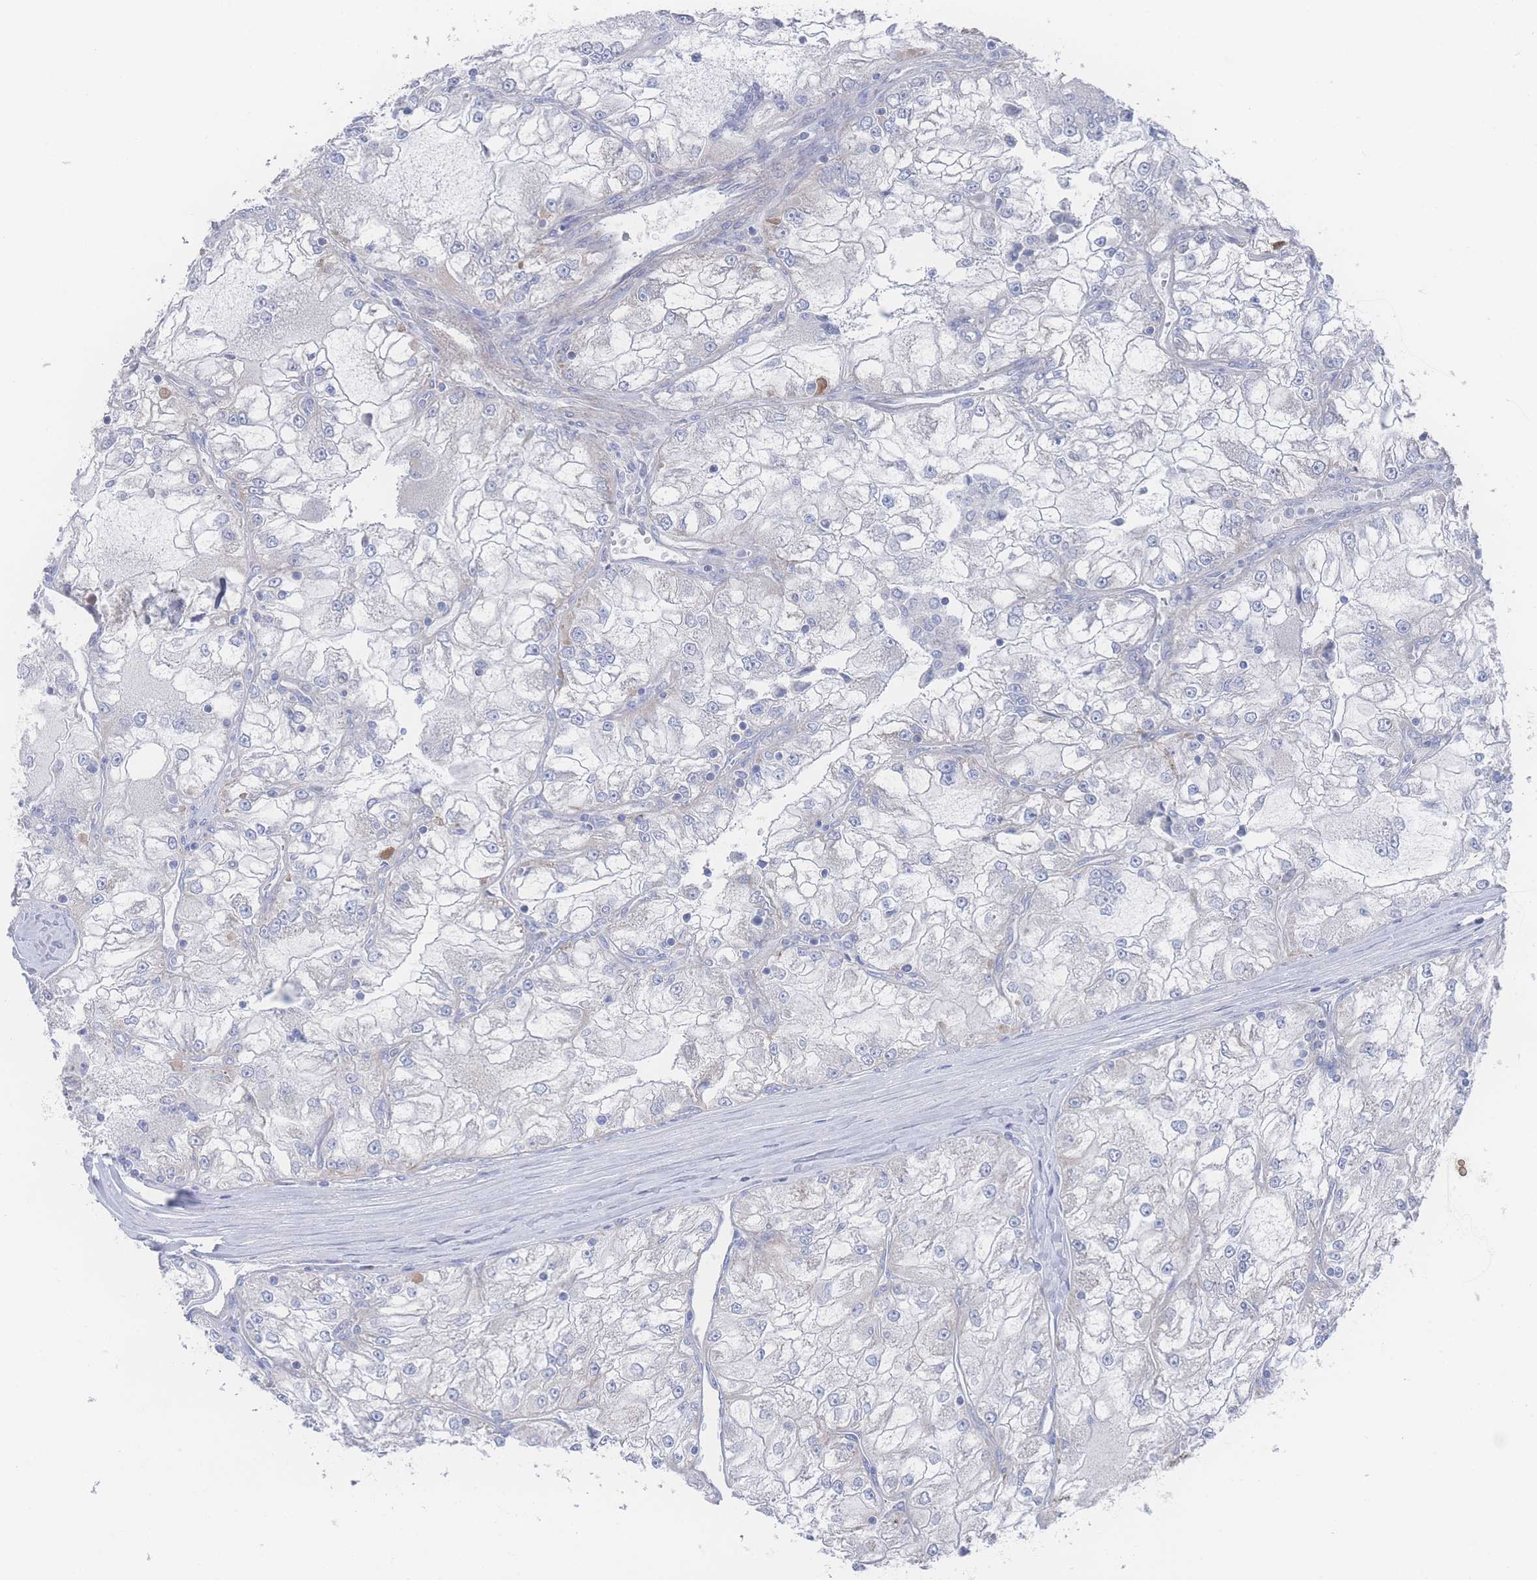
{"staining": {"intensity": "negative", "quantity": "none", "location": "none"}, "tissue": "renal cancer", "cell_type": "Tumor cells", "image_type": "cancer", "snomed": [{"axis": "morphology", "description": "Adenocarcinoma, NOS"}, {"axis": "topography", "description": "Kidney"}], "caption": "Immunohistochemistry (IHC) of human renal cancer (adenocarcinoma) demonstrates no staining in tumor cells.", "gene": "SNPH", "patient": {"sex": "female", "age": 72}}